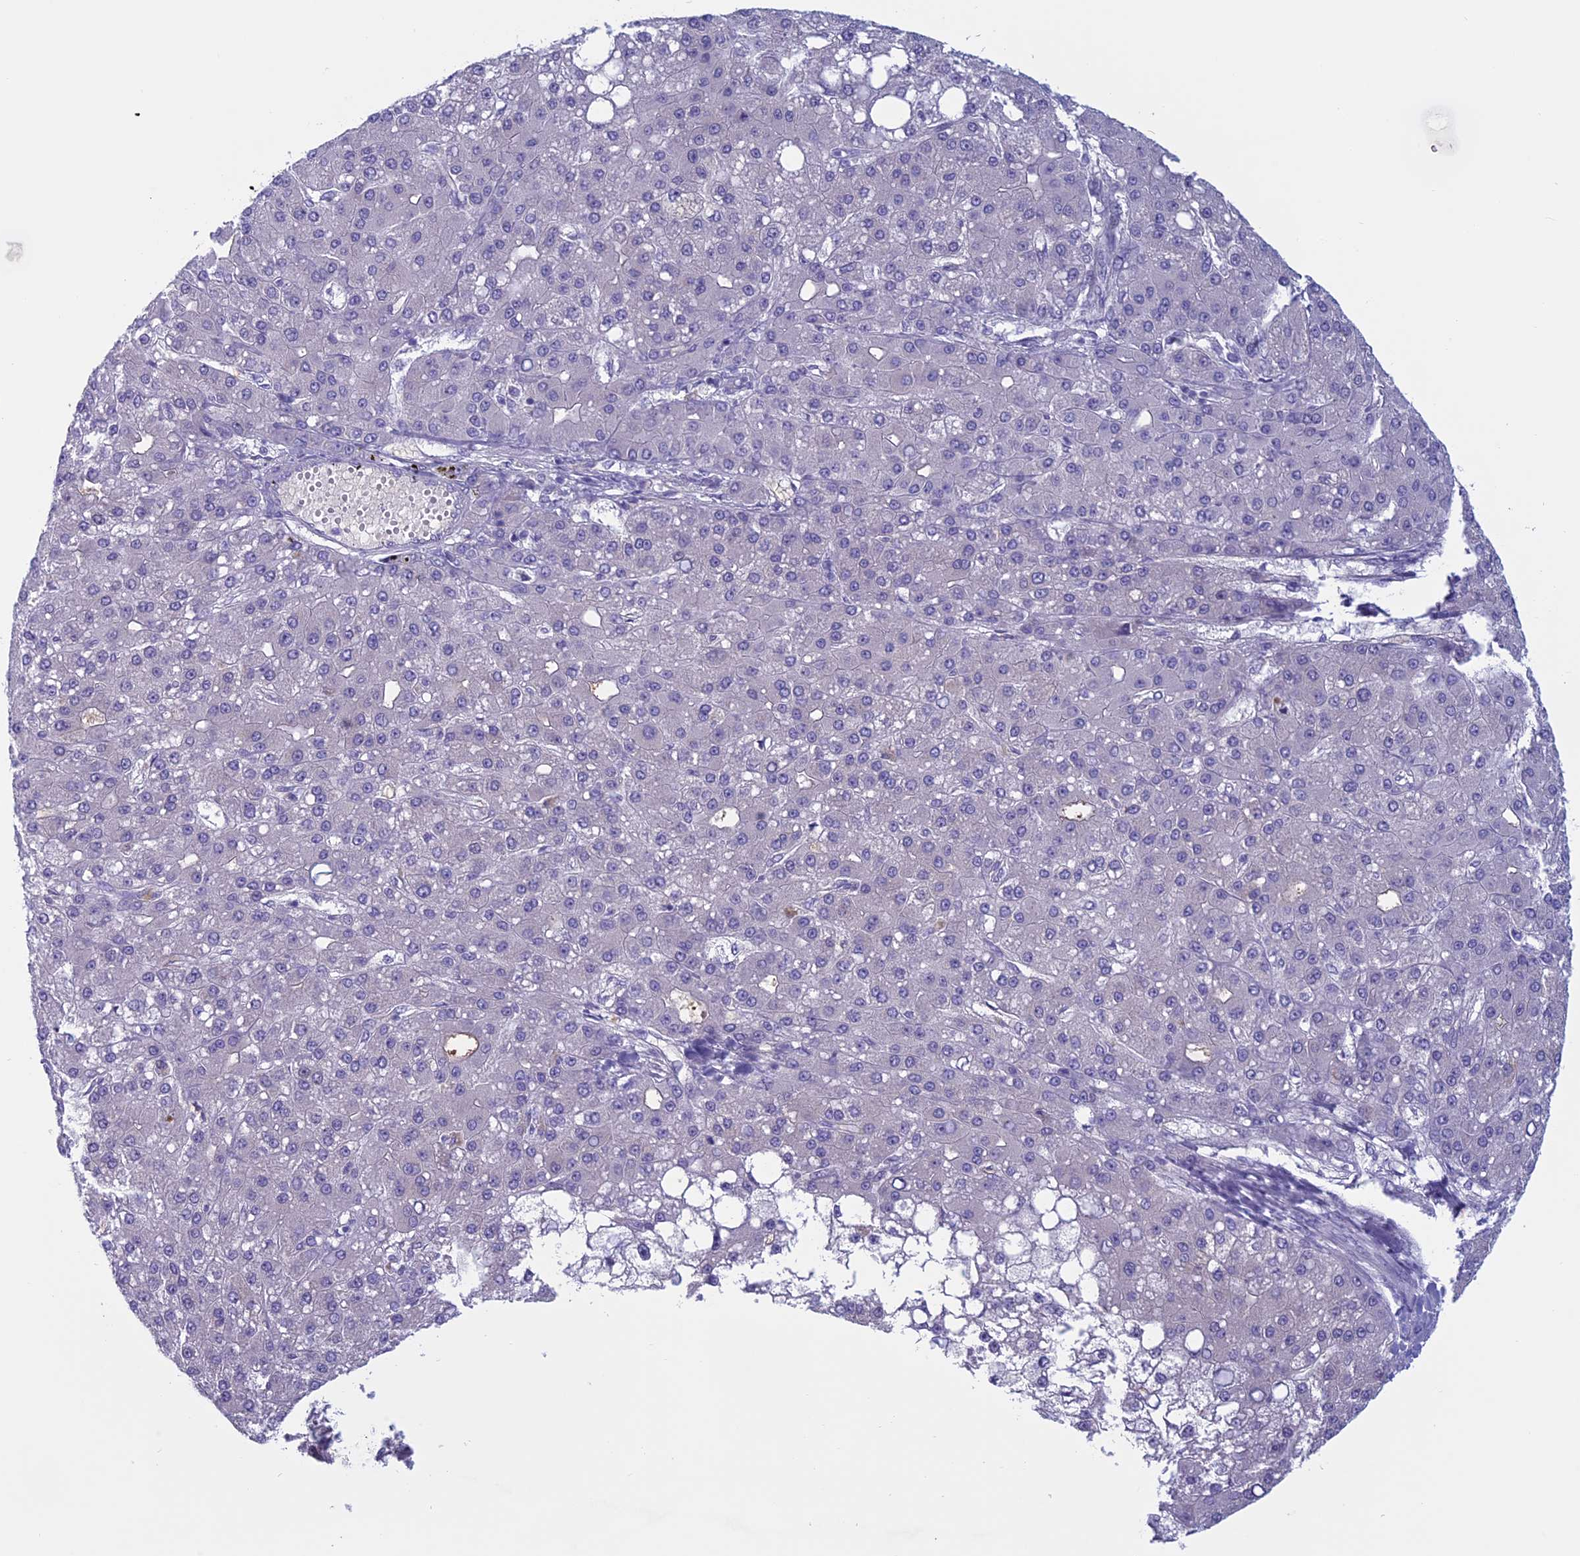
{"staining": {"intensity": "negative", "quantity": "none", "location": "none"}, "tissue": "liver cancer", "cell_type": "Tumor cells", "image_type": "cancer", "snomed": [{"axis": "morphology", "description": "Carcinoma, Hepatocellular, NOS"}, {"axis": "topography", "description": "Liver"}], "caption": "The photomicrograph shows no staining of tumor cells in liver cancer.", "gene": "ANGPTL2", "patient": {"sex": "male", "age": 67}}